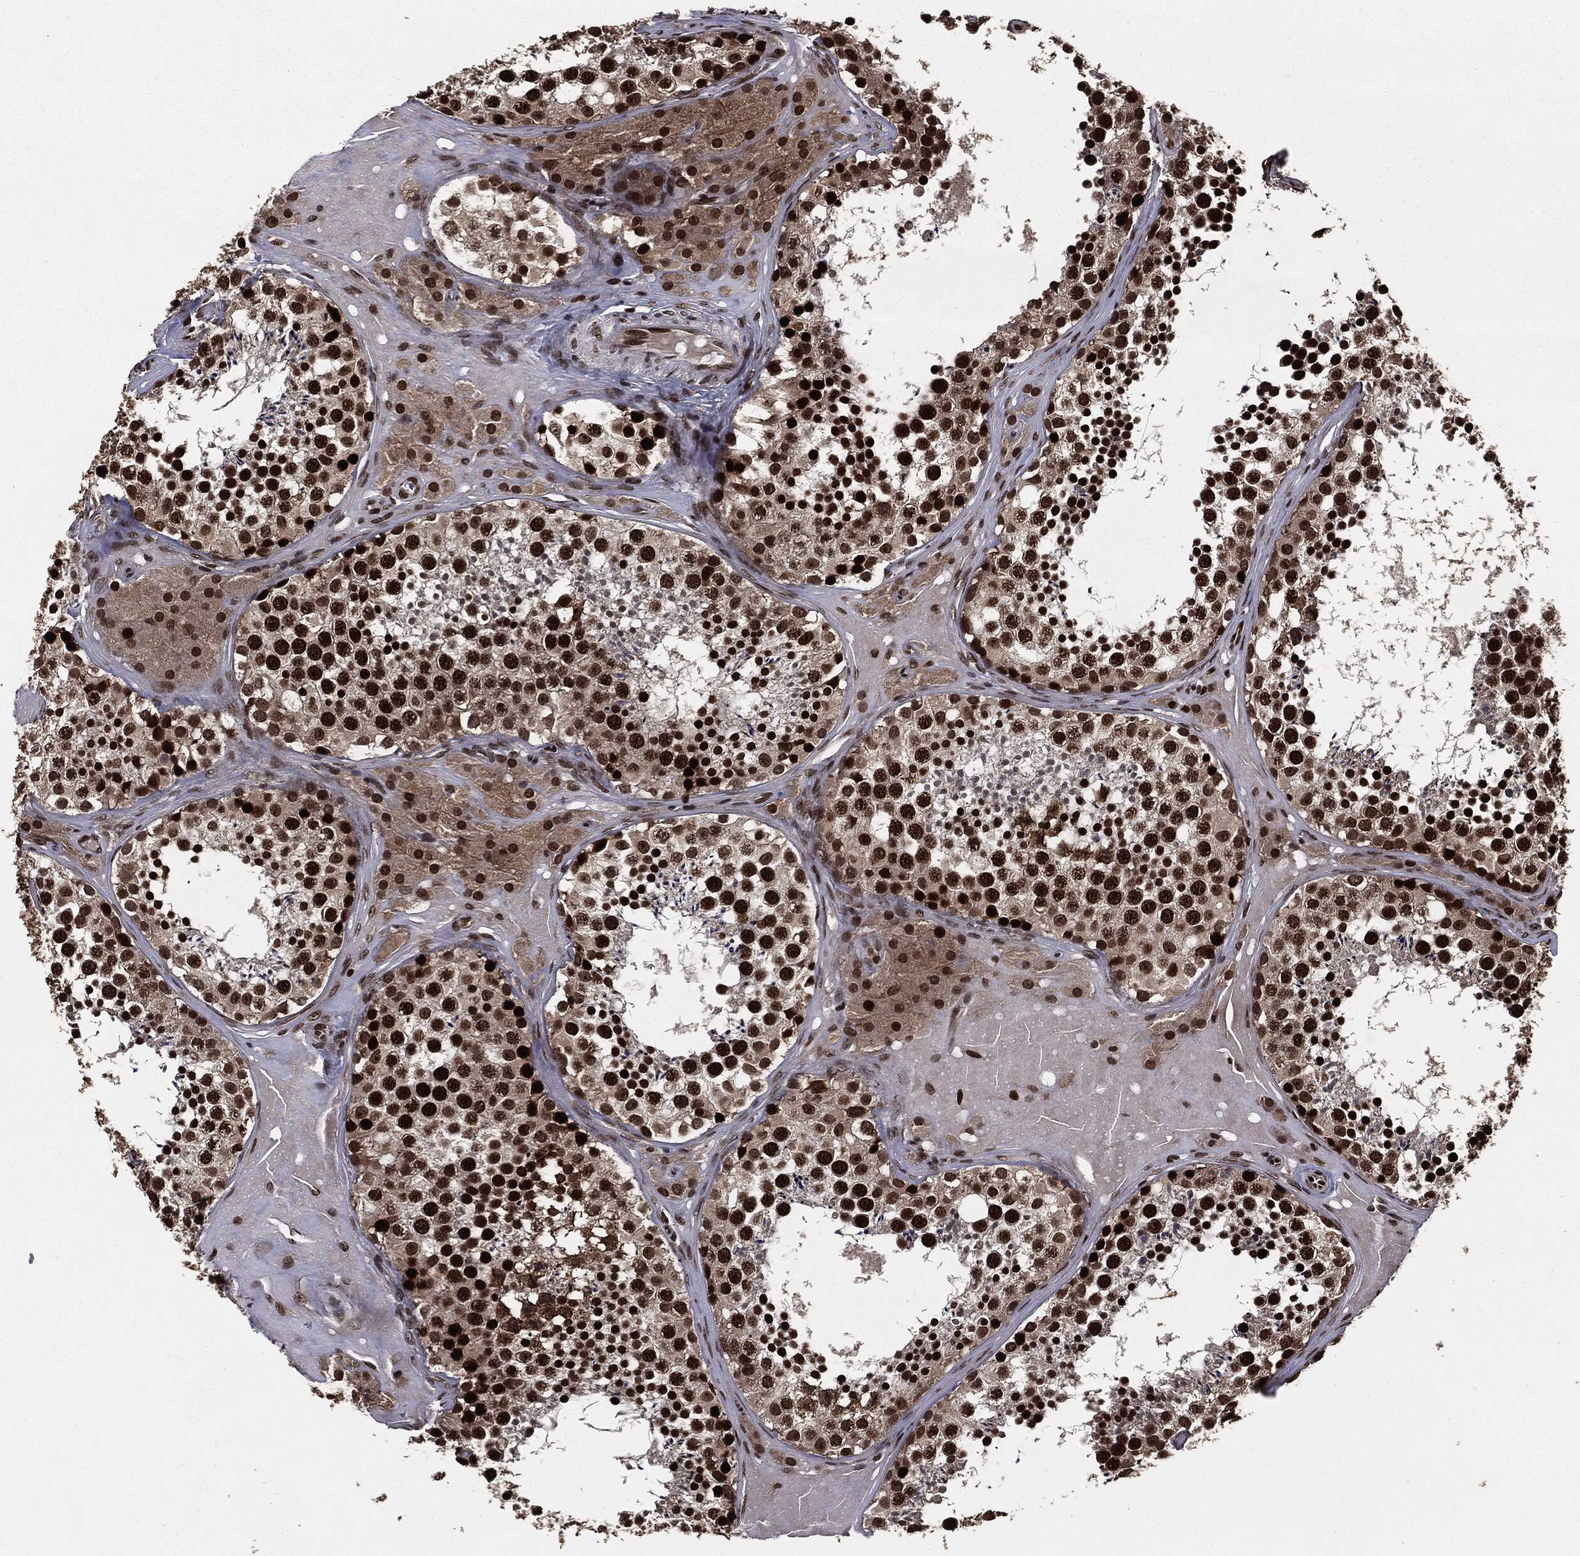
{"staining": {"intensity": "strong", "quantity": ">75%", "location": "nuclear"}, "tissue": "testis", "cell_type": "Cells in seminiferous ducts", "image_type": "normal", "snomed": [{"axis": "morphology", "description": "Normal tissue, NOS"}, {"axis": "topography", "description": "Testis"}], "caption": "Testis stained with DAB IHC displays high levels of strong nuclear expression in approximately >75% of cells in seminiferous ducts.", "gene": "DVL2", "patient": {"sex": "male", "age": 31}}